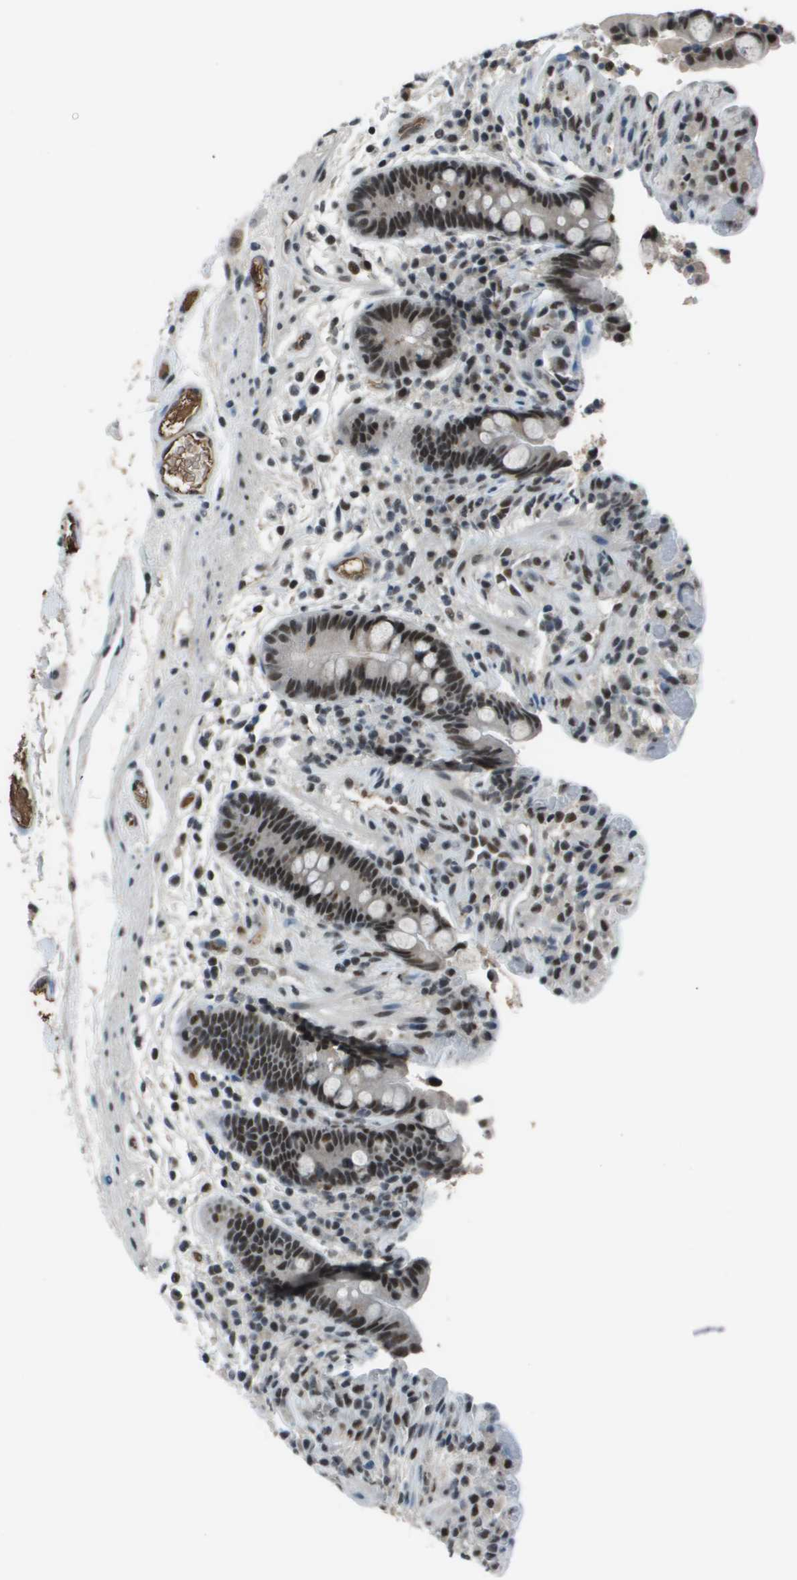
{"staining": {"intensity": "moderate", "quantity": ">75%", "location": "cytoplasmic/membranous"}, "tissue": "colon", "cell_type": "Endothelial cells", "image_type": "normal", "snomed": [{"axis": "morphology", "description": "Normal tissue, NOS"}, {"axis": "topography", "description": "Colon"}], "caption": "This micrograph shows unremarkable colon stained with immunohistochemistry to label a protein in brown. The cytoplasmic/membranous of endothelial cells show moderate positivity for the protein. Nuclei are counter-stained blue.", "gene": "THRAP3", "patient": {"sex": "male", "age": 73}}